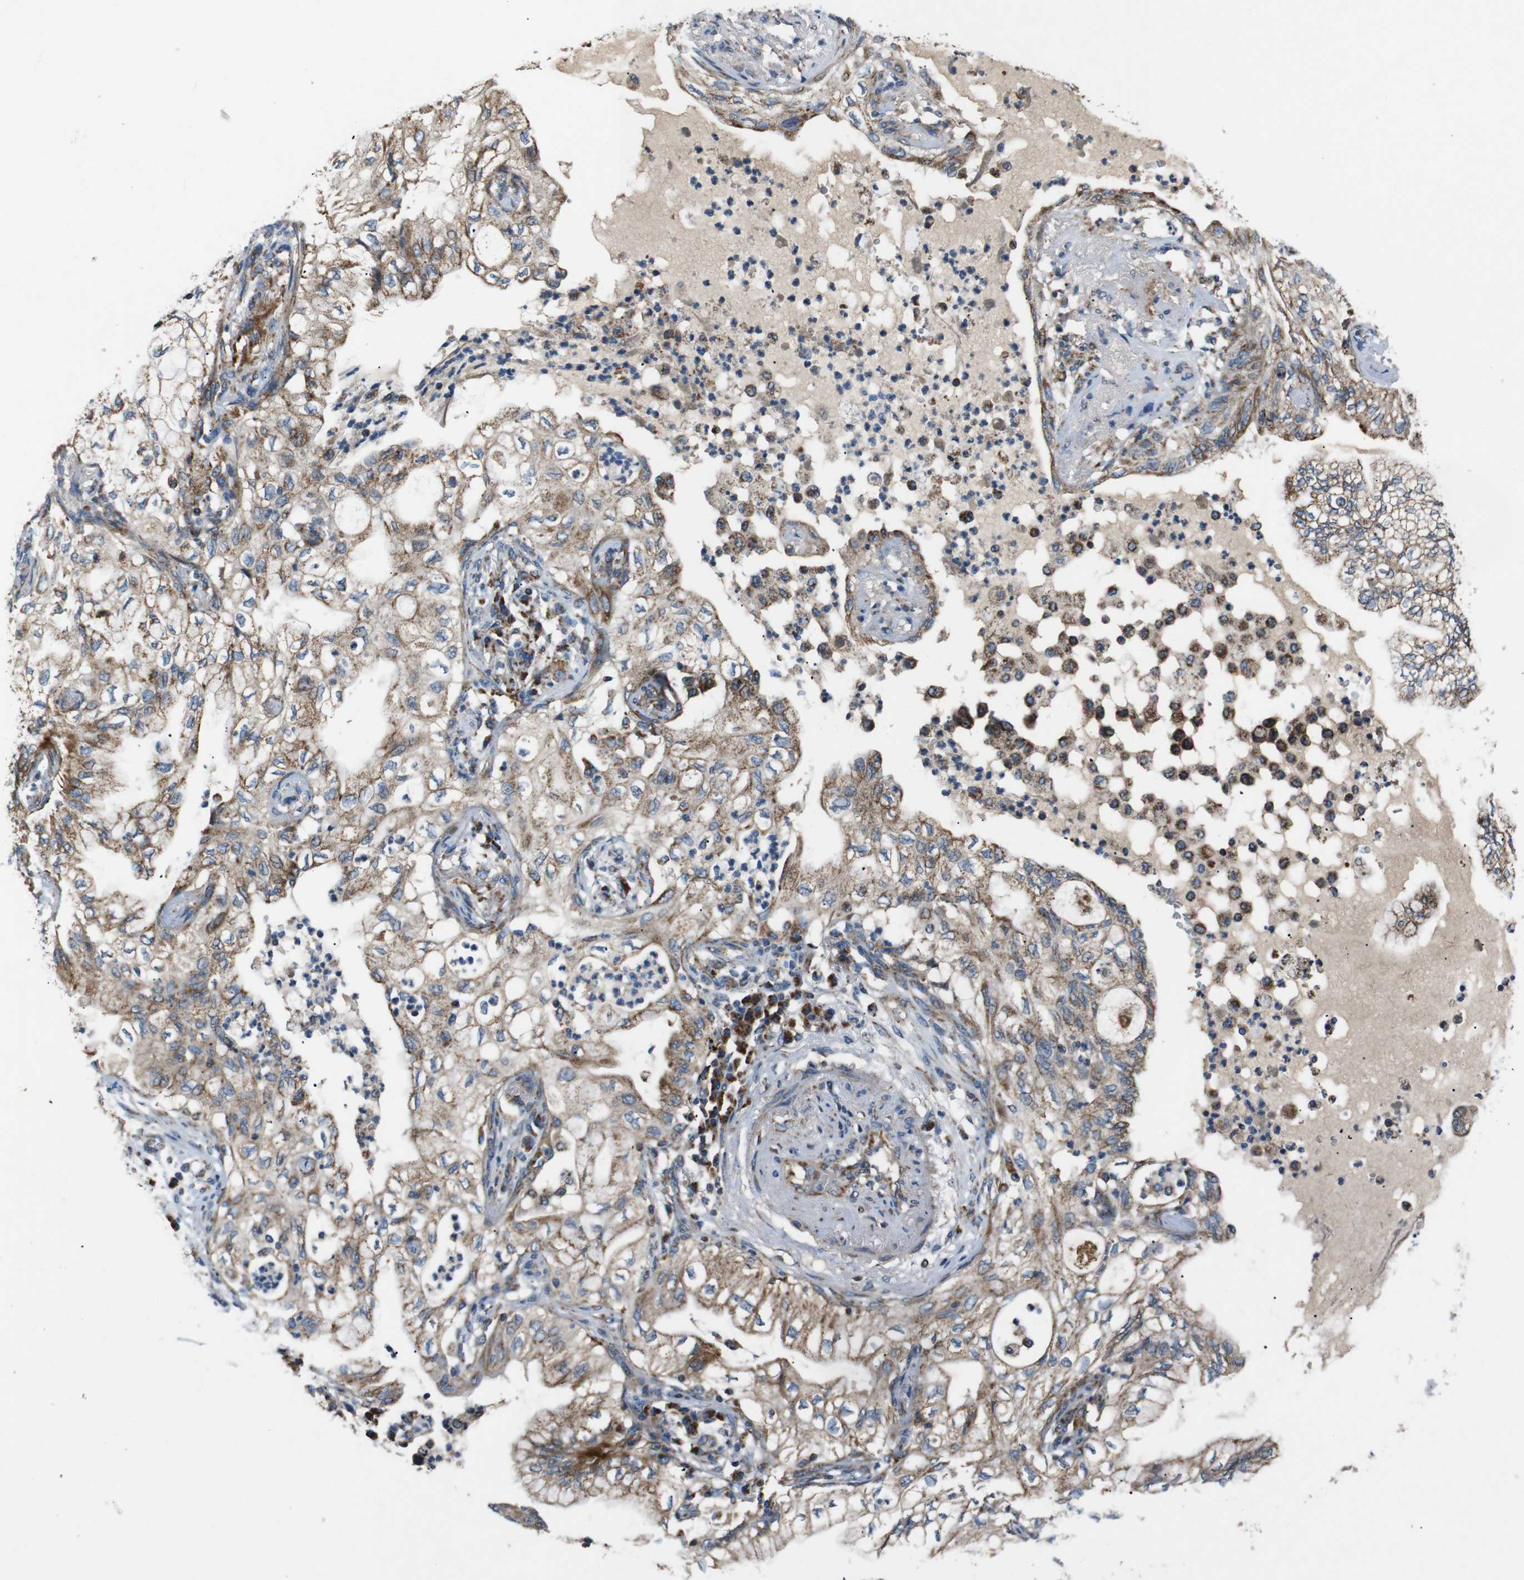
{"staining": {"intensity": "moderate", "quantity": ">75%", "location": "cytoplasmic/membranous"}, "tissue": "lung cancer", "cell_type": "Tumor cells", "image_type": "cancer", "snomed": [{"axis": "morphology", "description": "Adenocarcinoma, NOS"}, {"axis": "topography", "description": "Lung"}], "caption": "The immunohistochemical stain labels moderate cytoplasmic/membranous positivity in tumor cells of adenocarcinoma (lung) tissue.", "gene": "NETO2", "patient": {"sex": "female", "age": 70}}